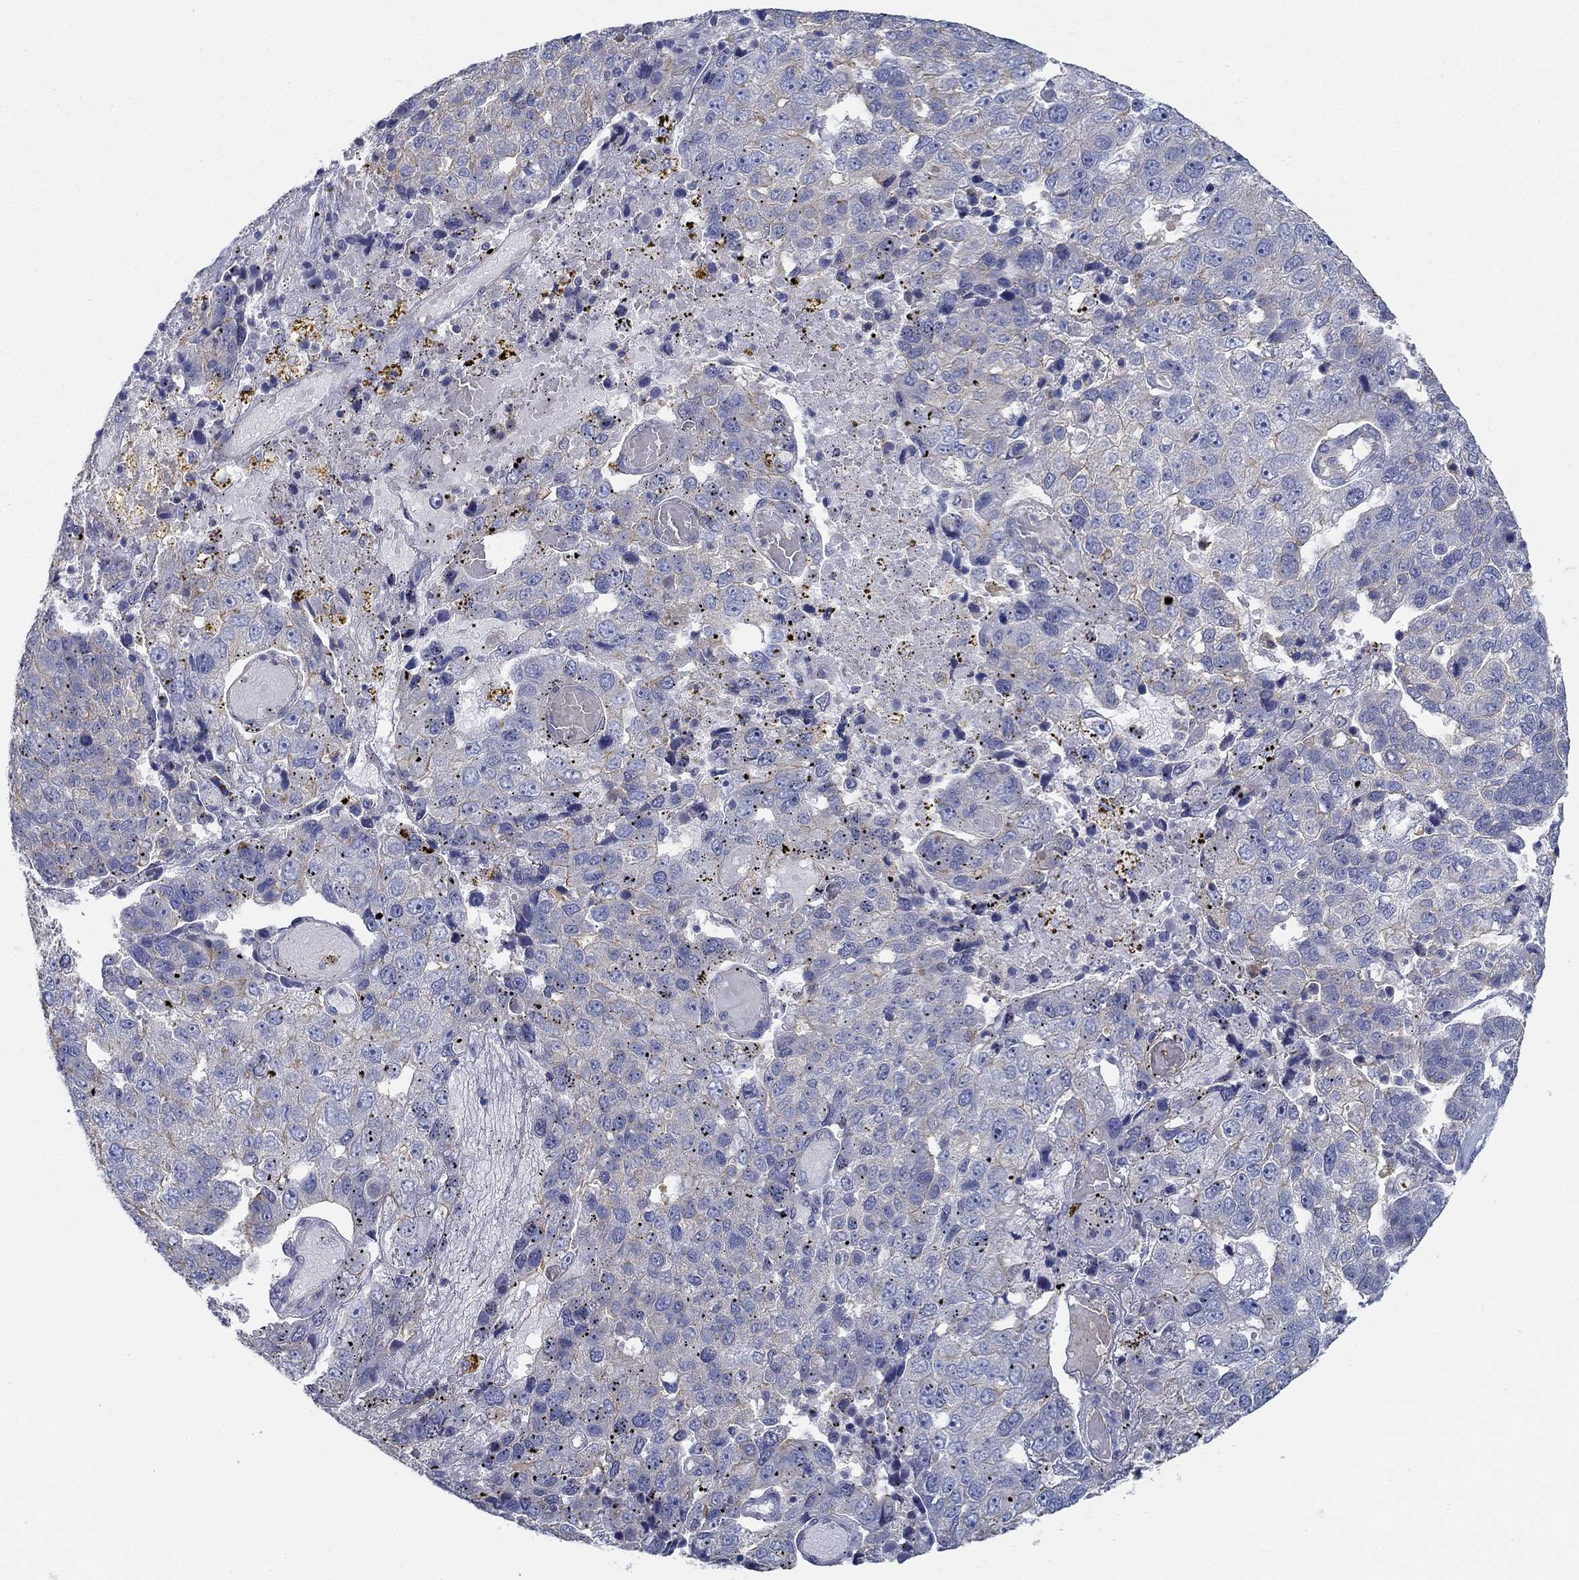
{"staining": {"intensity": "negative", "quantity": "none", "location": "none"}, "tissue": "pancreatic cancer", "cell_type": "Tumor cells", "image_type": "cancer", "snomed": [{"axis": "morphology", "description": "Adenocarcinoma, NOS"}, {"axis": "topography", "description": "Pancreas"}], "caption": "This is an immunohistochemistry histopathology image of pancreatic cancer. There is no positivity in tumor cells.", "gene": "BBOF1", "patient": {"sex": "female", "age": 61}}